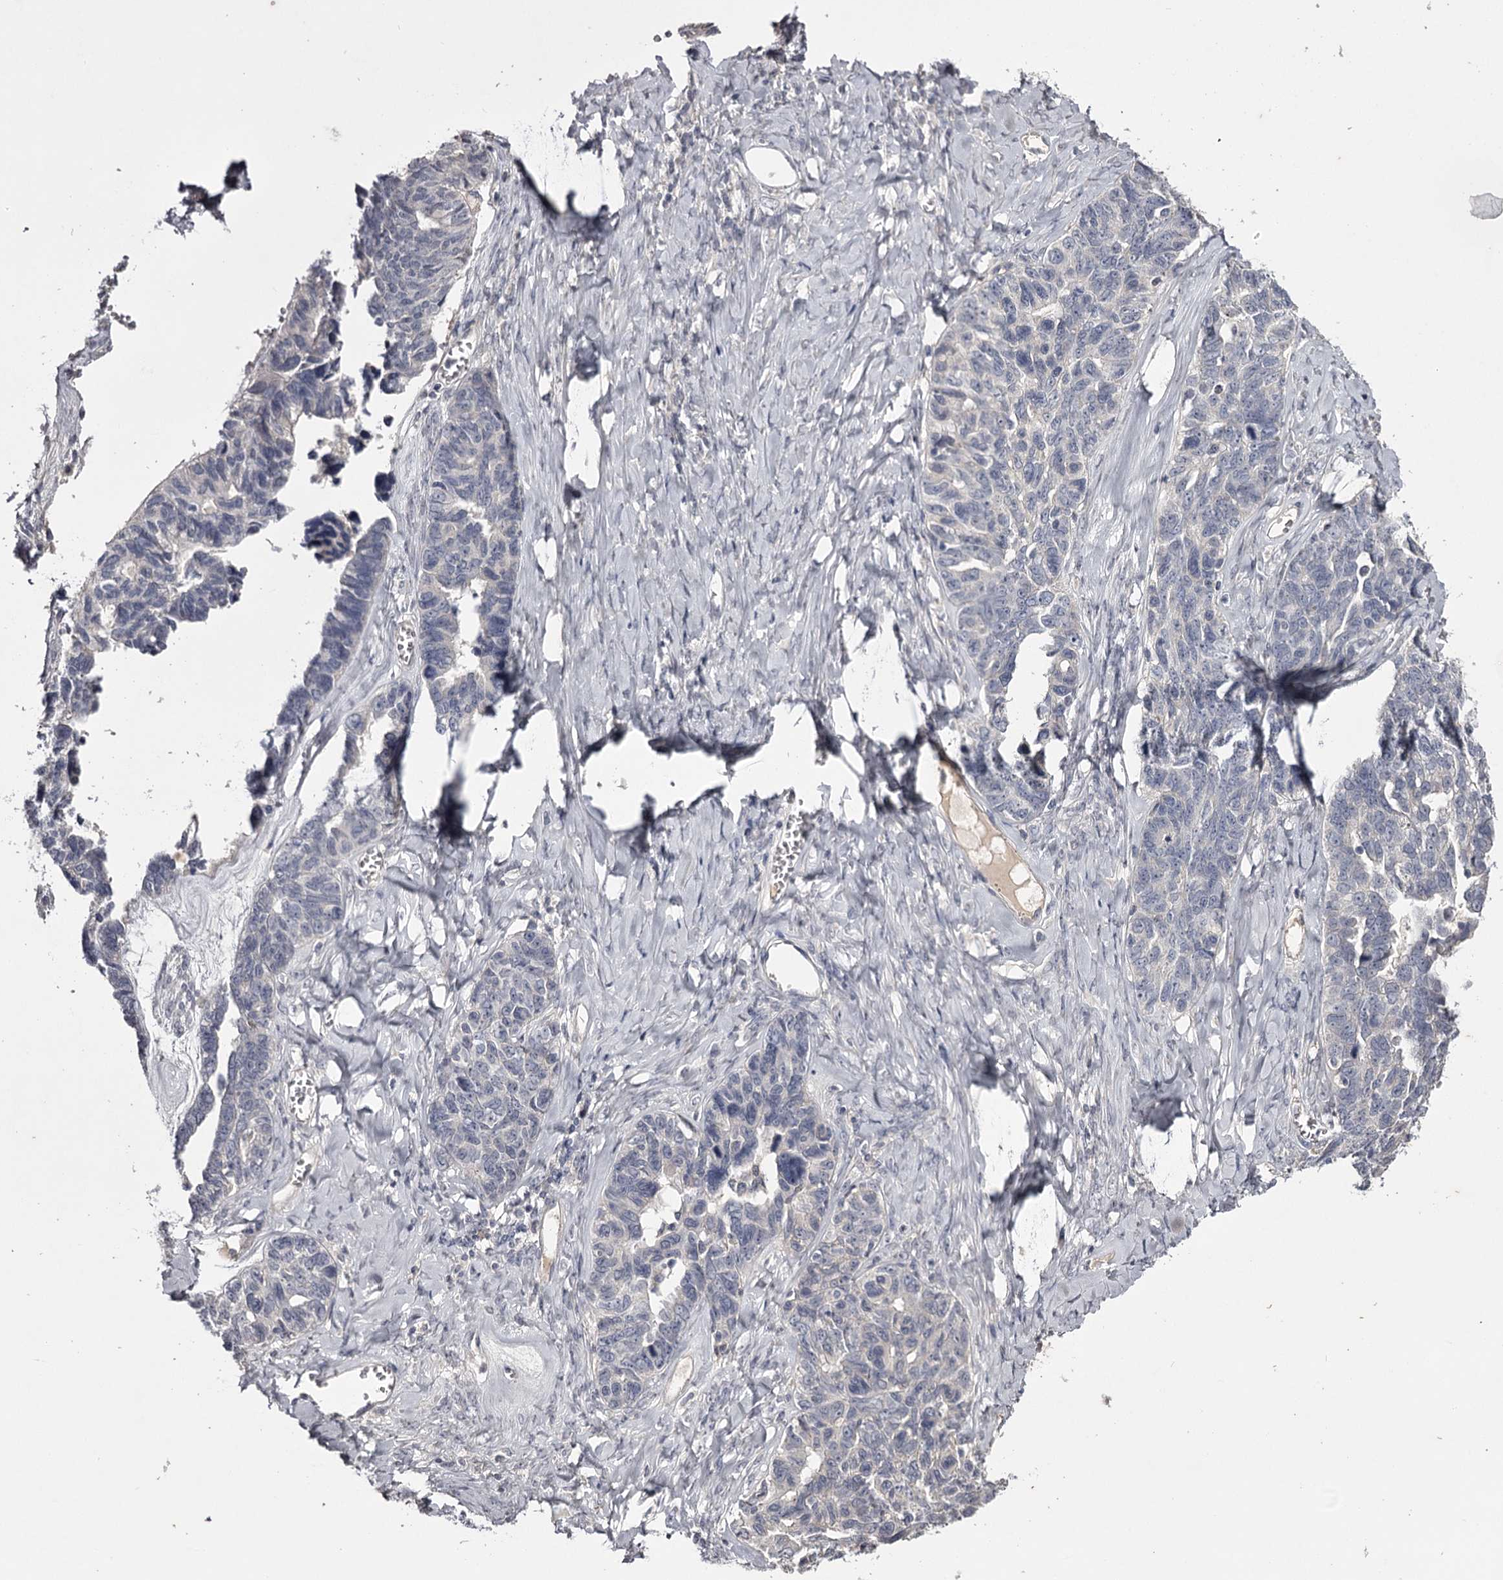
{"staining": {"intensity": "negative", "quantity": "none", "location": "none"}, "tissue": "ovarian cancer", "cell_type": "Tumor cells", "image_type": "cancer", "snomed": [{"axis": "morphology", "description": "Cystadenocarcinoma, serous, NOS"}, {"axis": "topography", "description": "Ovary"}], "caption": "The image shows no staining of tumor cells in ovarian cancer. (Brightfield microscopy of DAB immunohistochemistry at high magnification).", "gene": "PRM2", "patient": {"sex": "female", "age": 79}}